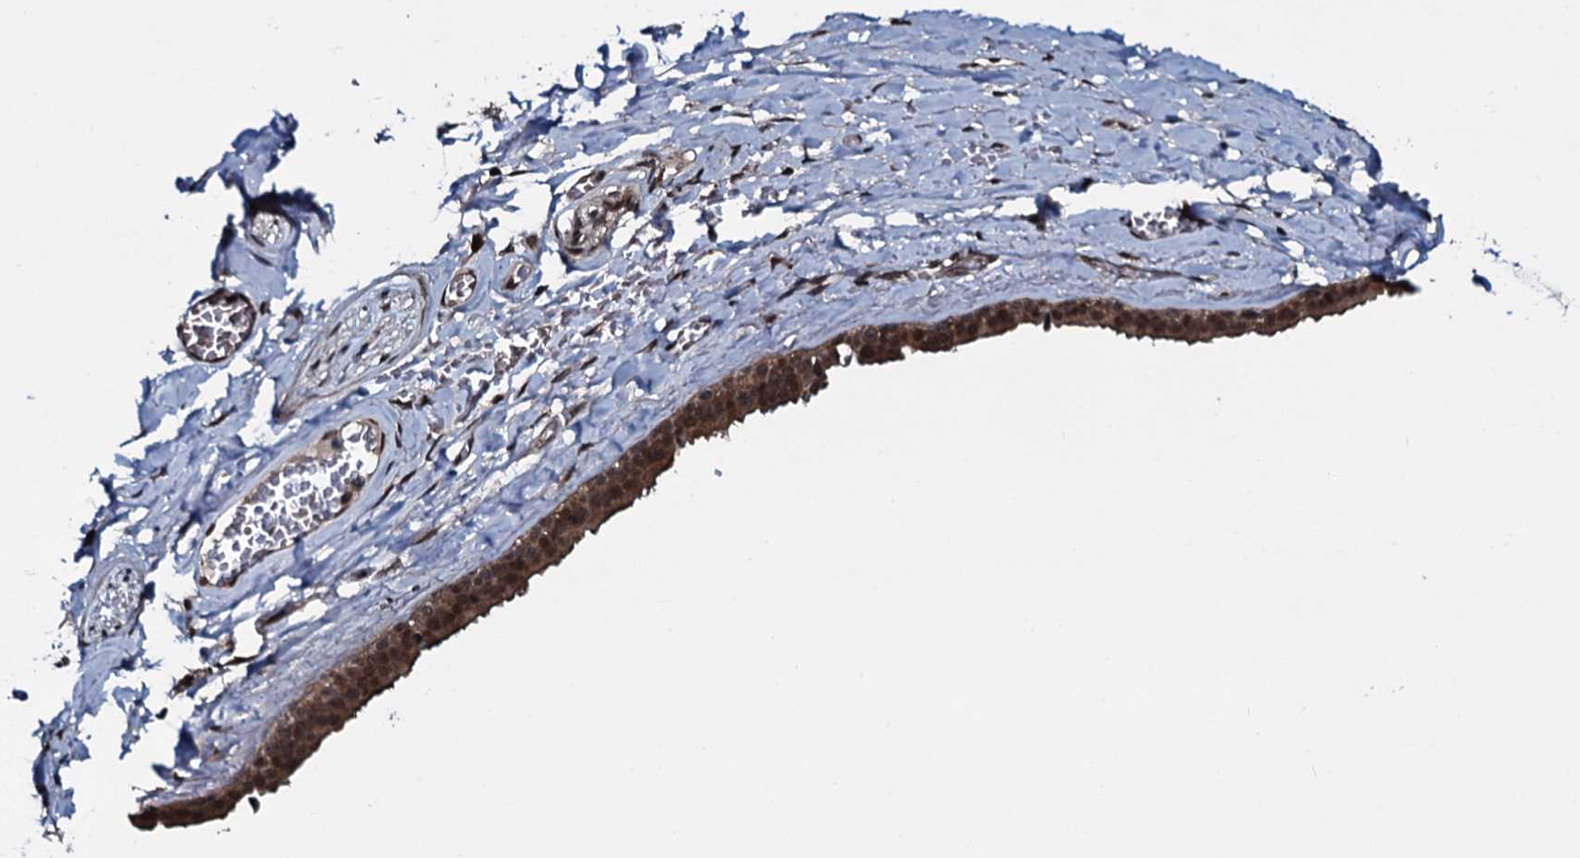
{"staining": {"intensity": "weak", "quantity": "25%-75%", "location": "nuclear"}, "tissue": "adipose tissue", "cell_type": "Adipocytes", "image_type": "normal", "snomed": [{"axis": "morphology", "description": "Normal tissue, NOS"}, {"axis": "topography", "description": "Salivary gland"}, {"axis": "topography", "description": "Peripheral nerve tissue"}], "caption": "The immunohistochemical stain shows weak nuclear expression in adipocytes of normal adipose tissue.", "gene": "HDDC3", "patient": {"sex": "male", "age": 62}}